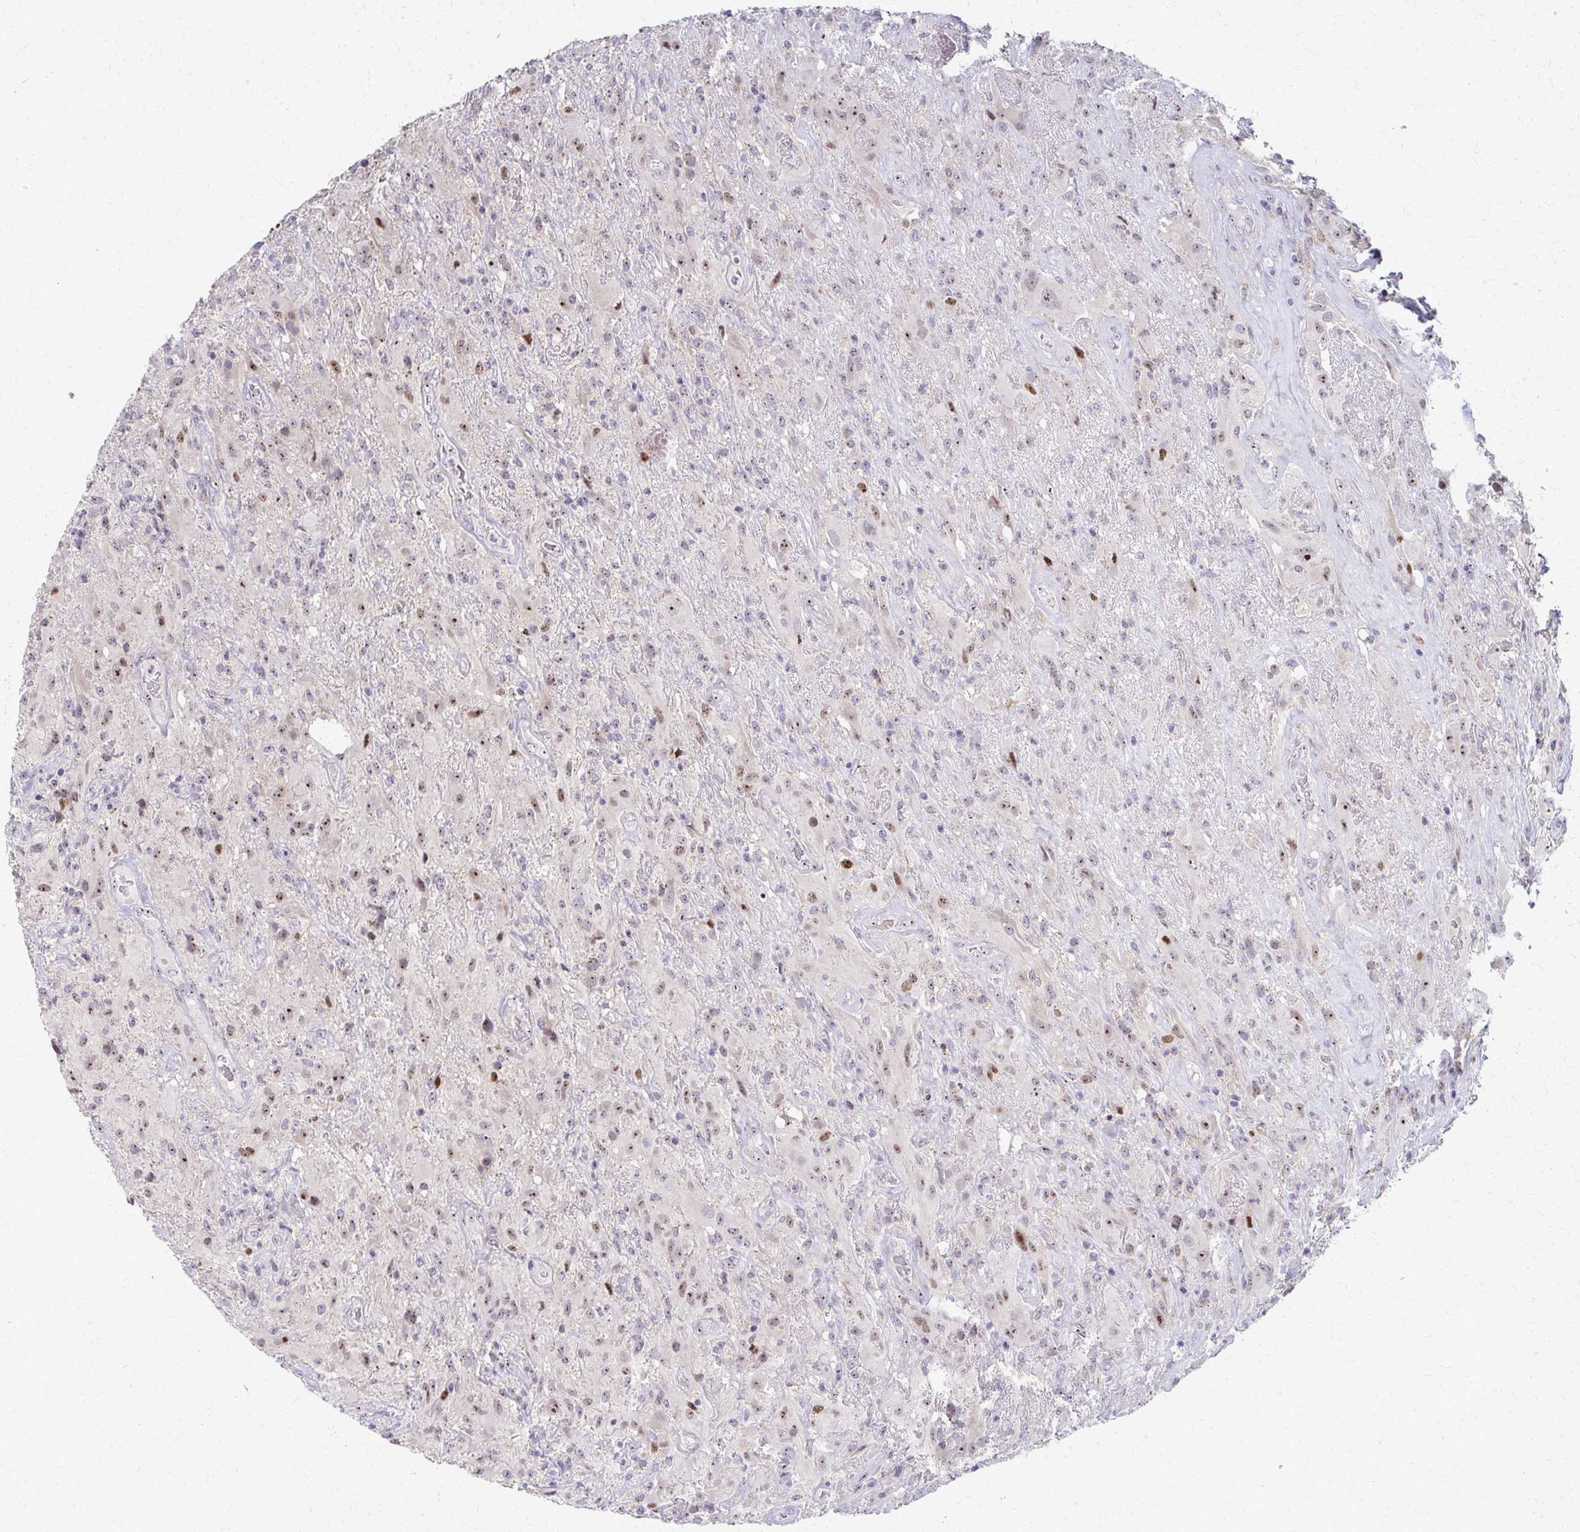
{"staining": {"intensity": "weak", "quantity": "25%-75%", "location": "nuclear"}, "tissue": "glioma", "cell_type": "Tumor cells", "image_type": "cancer", "snomed": [{"axis": "morphology", "description": "Glioma, malignant, High grade"}, {"axis": "topography", "description": "Brain"}], "caption": "This is a micrograph of immunohistochemistry (IHC) staining of glioma, which shows weak staining in the nuclear of tumor cells.", "gene": "NUDT16", "patient": {"sex": "male", "age": 46}}